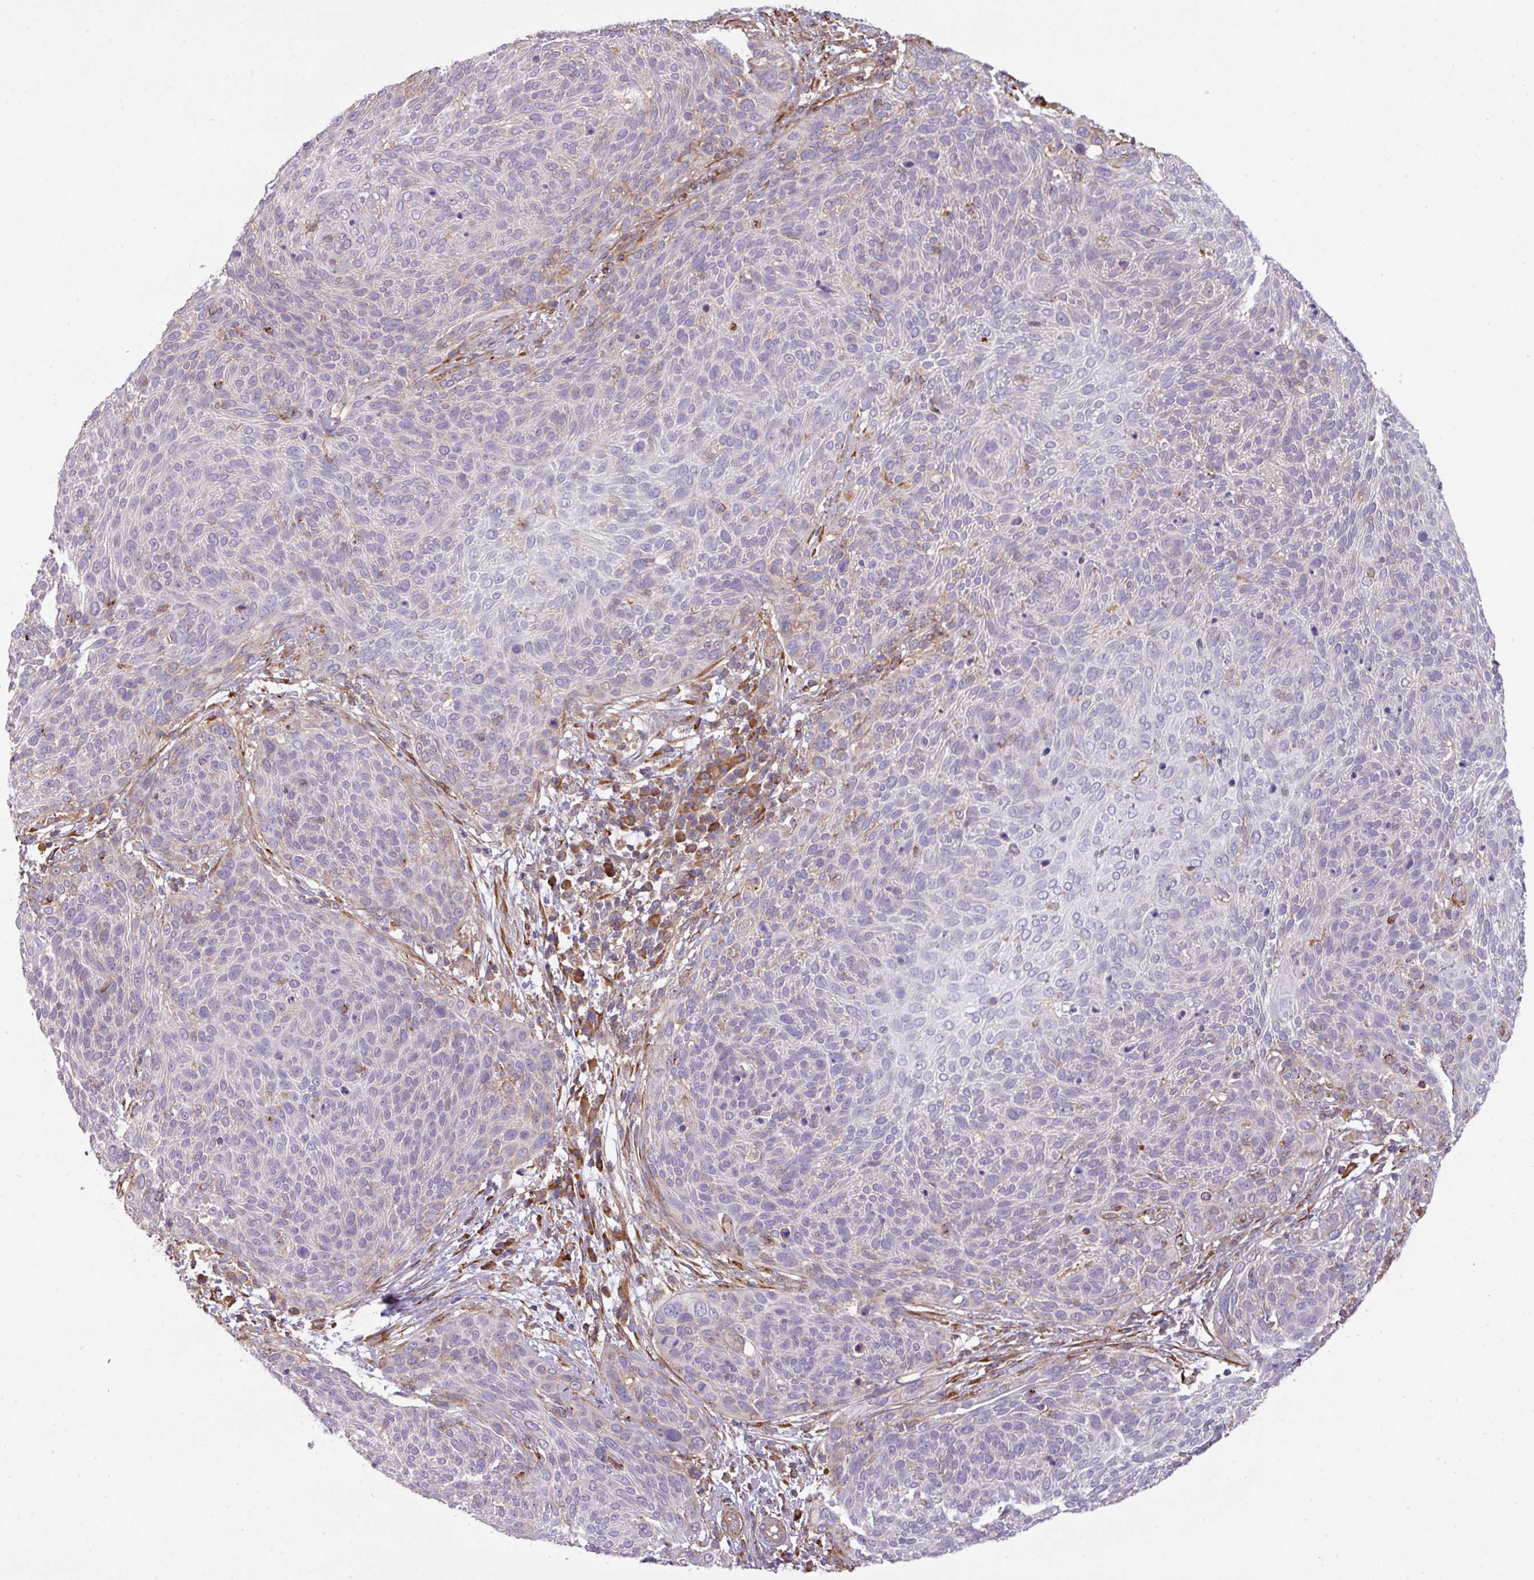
{"staining": {"intensity": "negative", "quantity": "none", "location": "none"}, "tissue": "cervical cancer", "cell_type": "Tumor cells", "image_type": "cancer", "snomed": [{"axis": "morphology", "description": "Squamous cell carcinoma, NOS"}, {"axis": "topography", "description": "Cervix"}], "caption": "A high-resolution image shows immunohistochemistry staining of squamous cell carcinoma (cervical), which demonstrates no significant expression in tumor cells.", "gene": "LRRC41", "patient": {"sex": "female", "age": 31}}